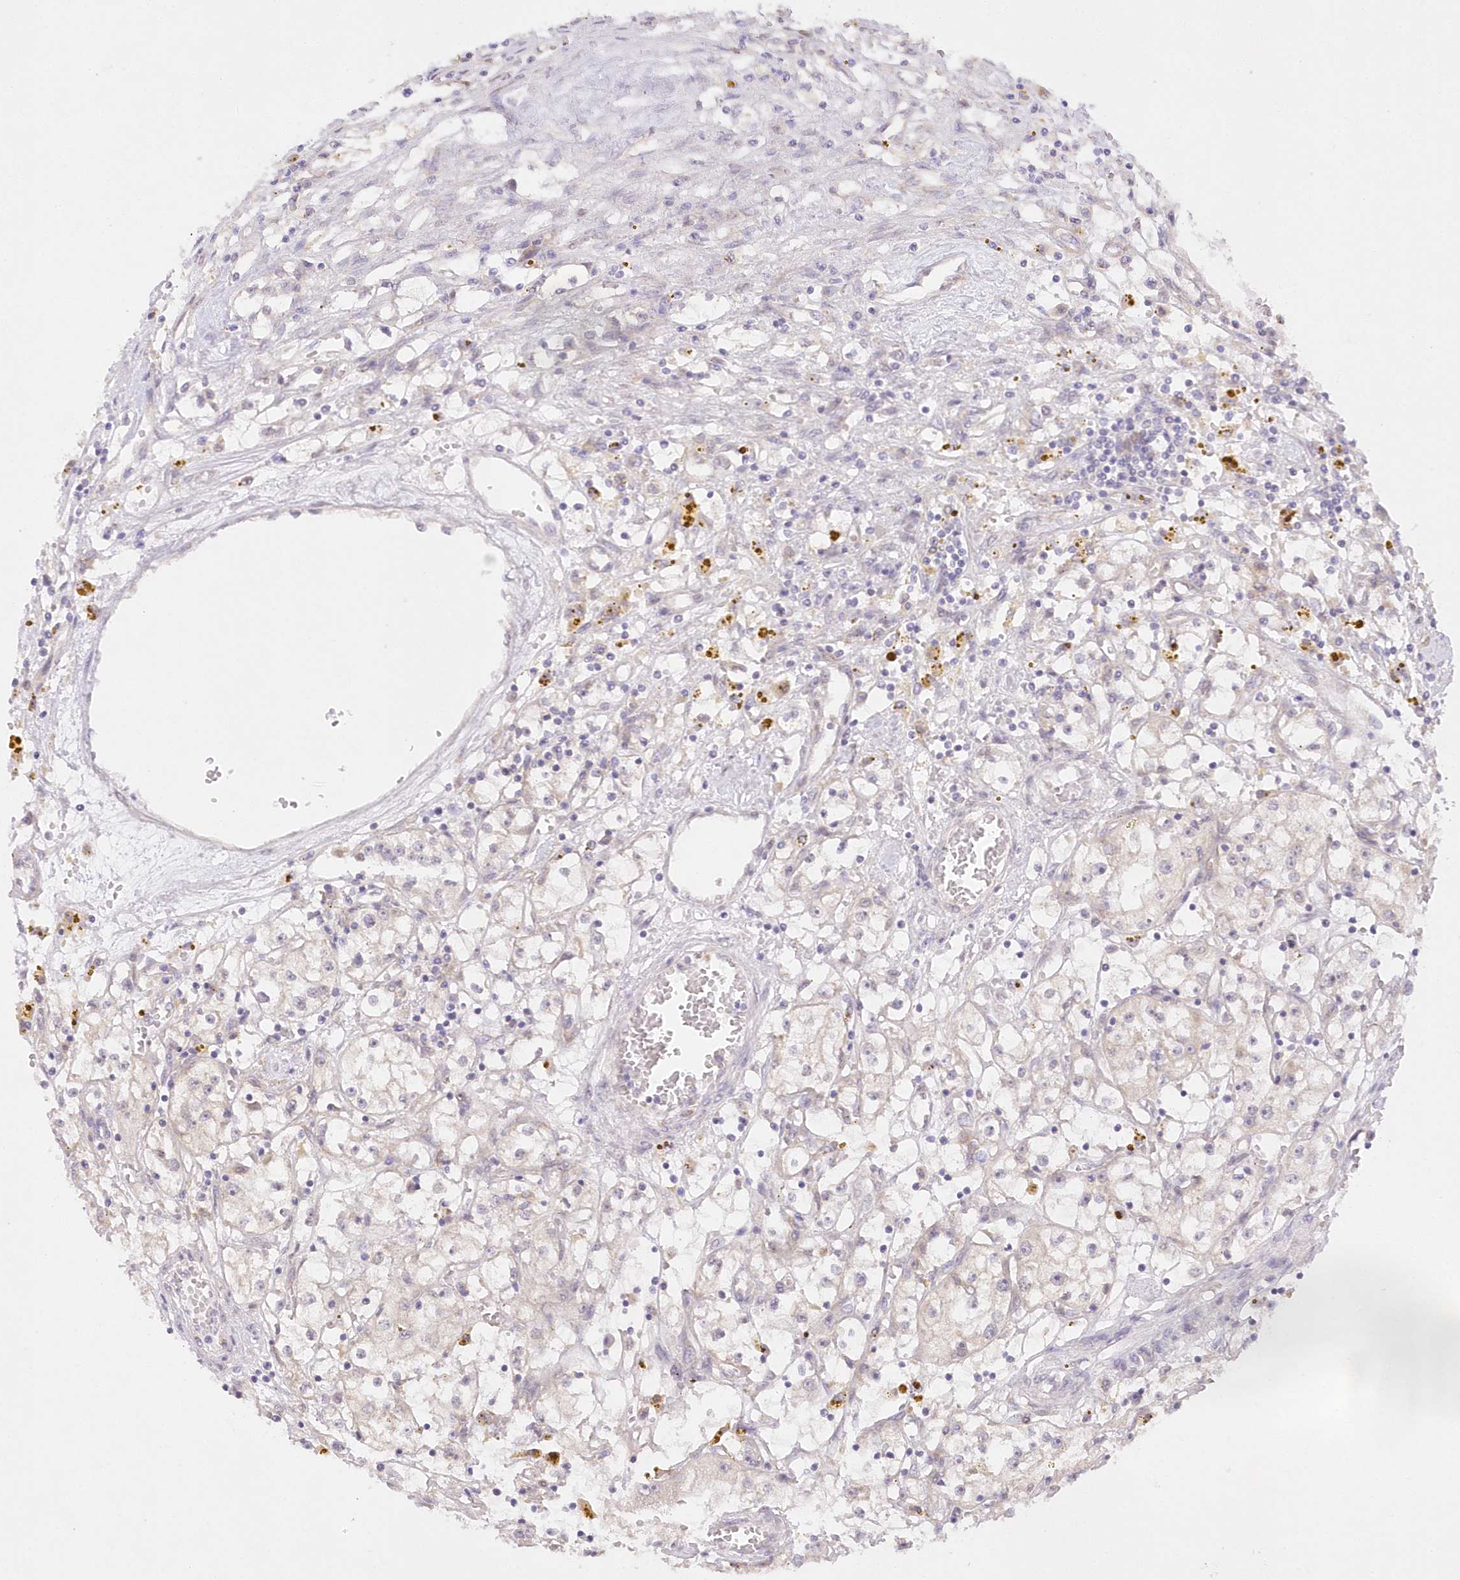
{"staining": {"intensity": "negative", "quantity": "none", "location": "none"}, "tissue": "renal cancer", "cell_type": "Tumor cells", "image_type": "cancer", "snomed": [{"axis": "morphology", "description": "Adenocarcinoma, NOS"}, {"axis": "topography", "description": "Kidney"}], "caption": "Immunohistochemistry of human adenocarcinoma (renal) demonstrates no positivity in tumor cells.", "gene": "RNPEP", "patient": {"sex": "male", "age": 56}}